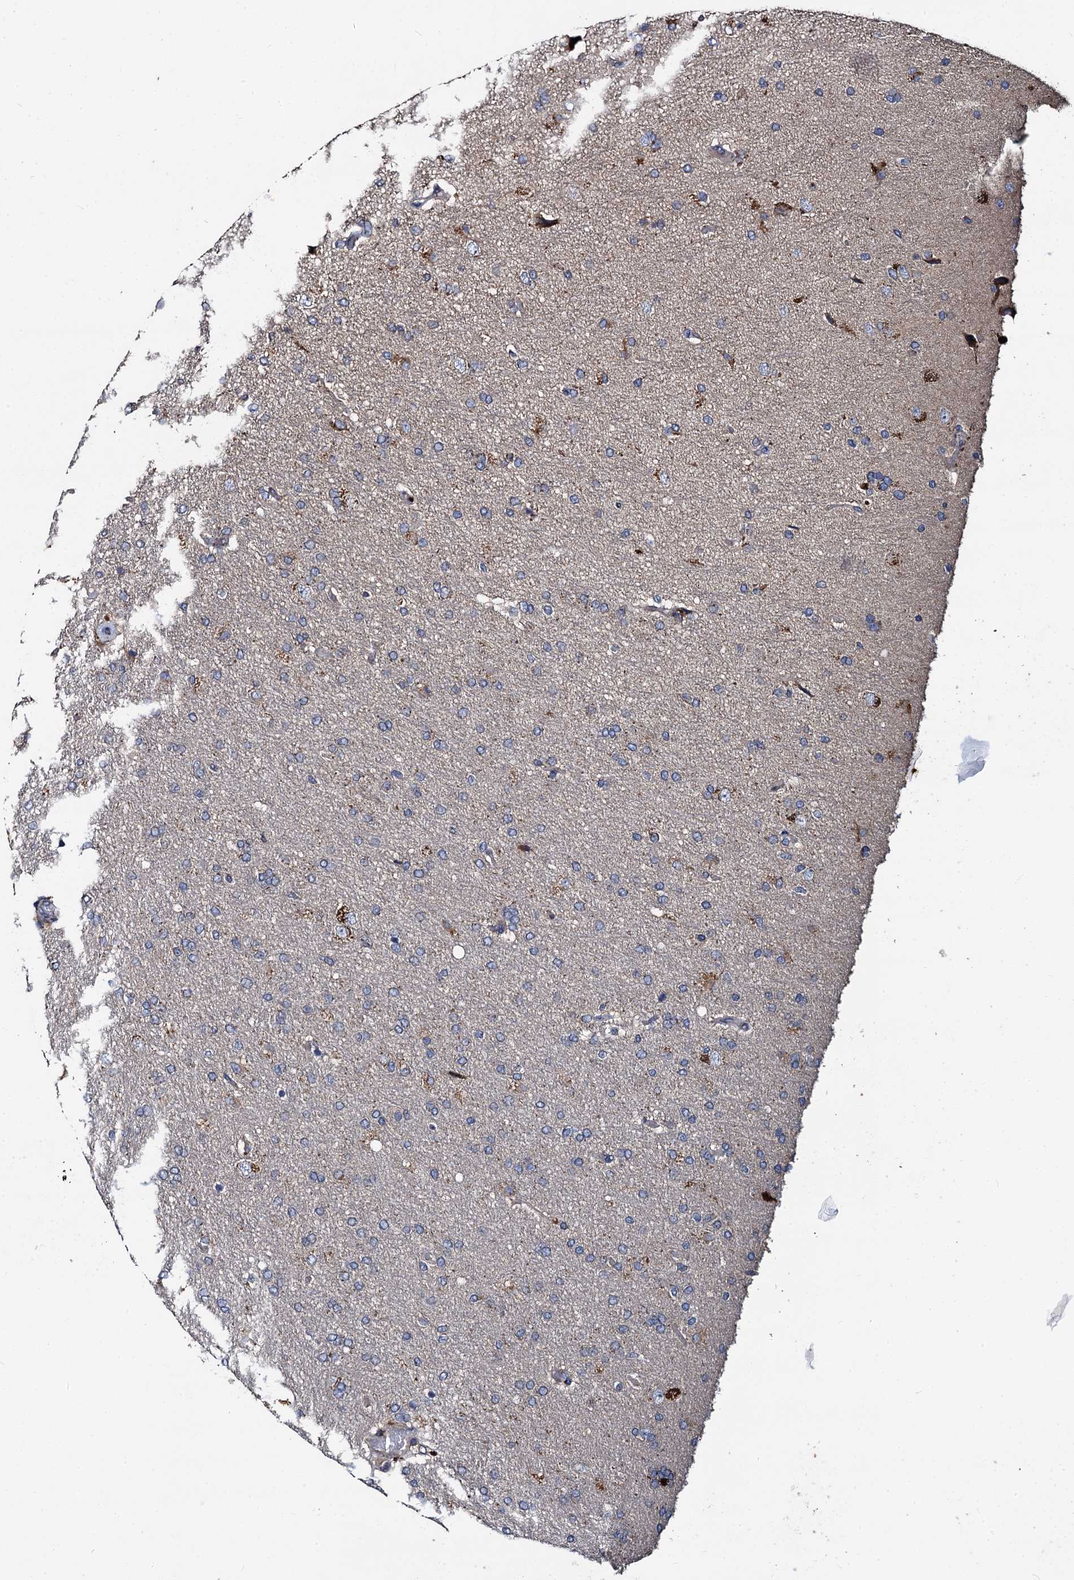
{"staining": {"intensity": "negative", "quantity": "none", "location": "none"}, "tissue": "glioma", "cell_type": "Tumor cells", "image_type": "cancer", "snomed": [{"axis": "morphology", "description": "Glioma, malignant, High grade"}, {"axis": "topography", "description": "Brain"}], "caption": "Immunohistochemical staining of human high-grade glioma (malignant) exhibits no significant expression in tumor cells.", "gene": "SPRYD3", "patient": {"sex": "male", "age": 72}}